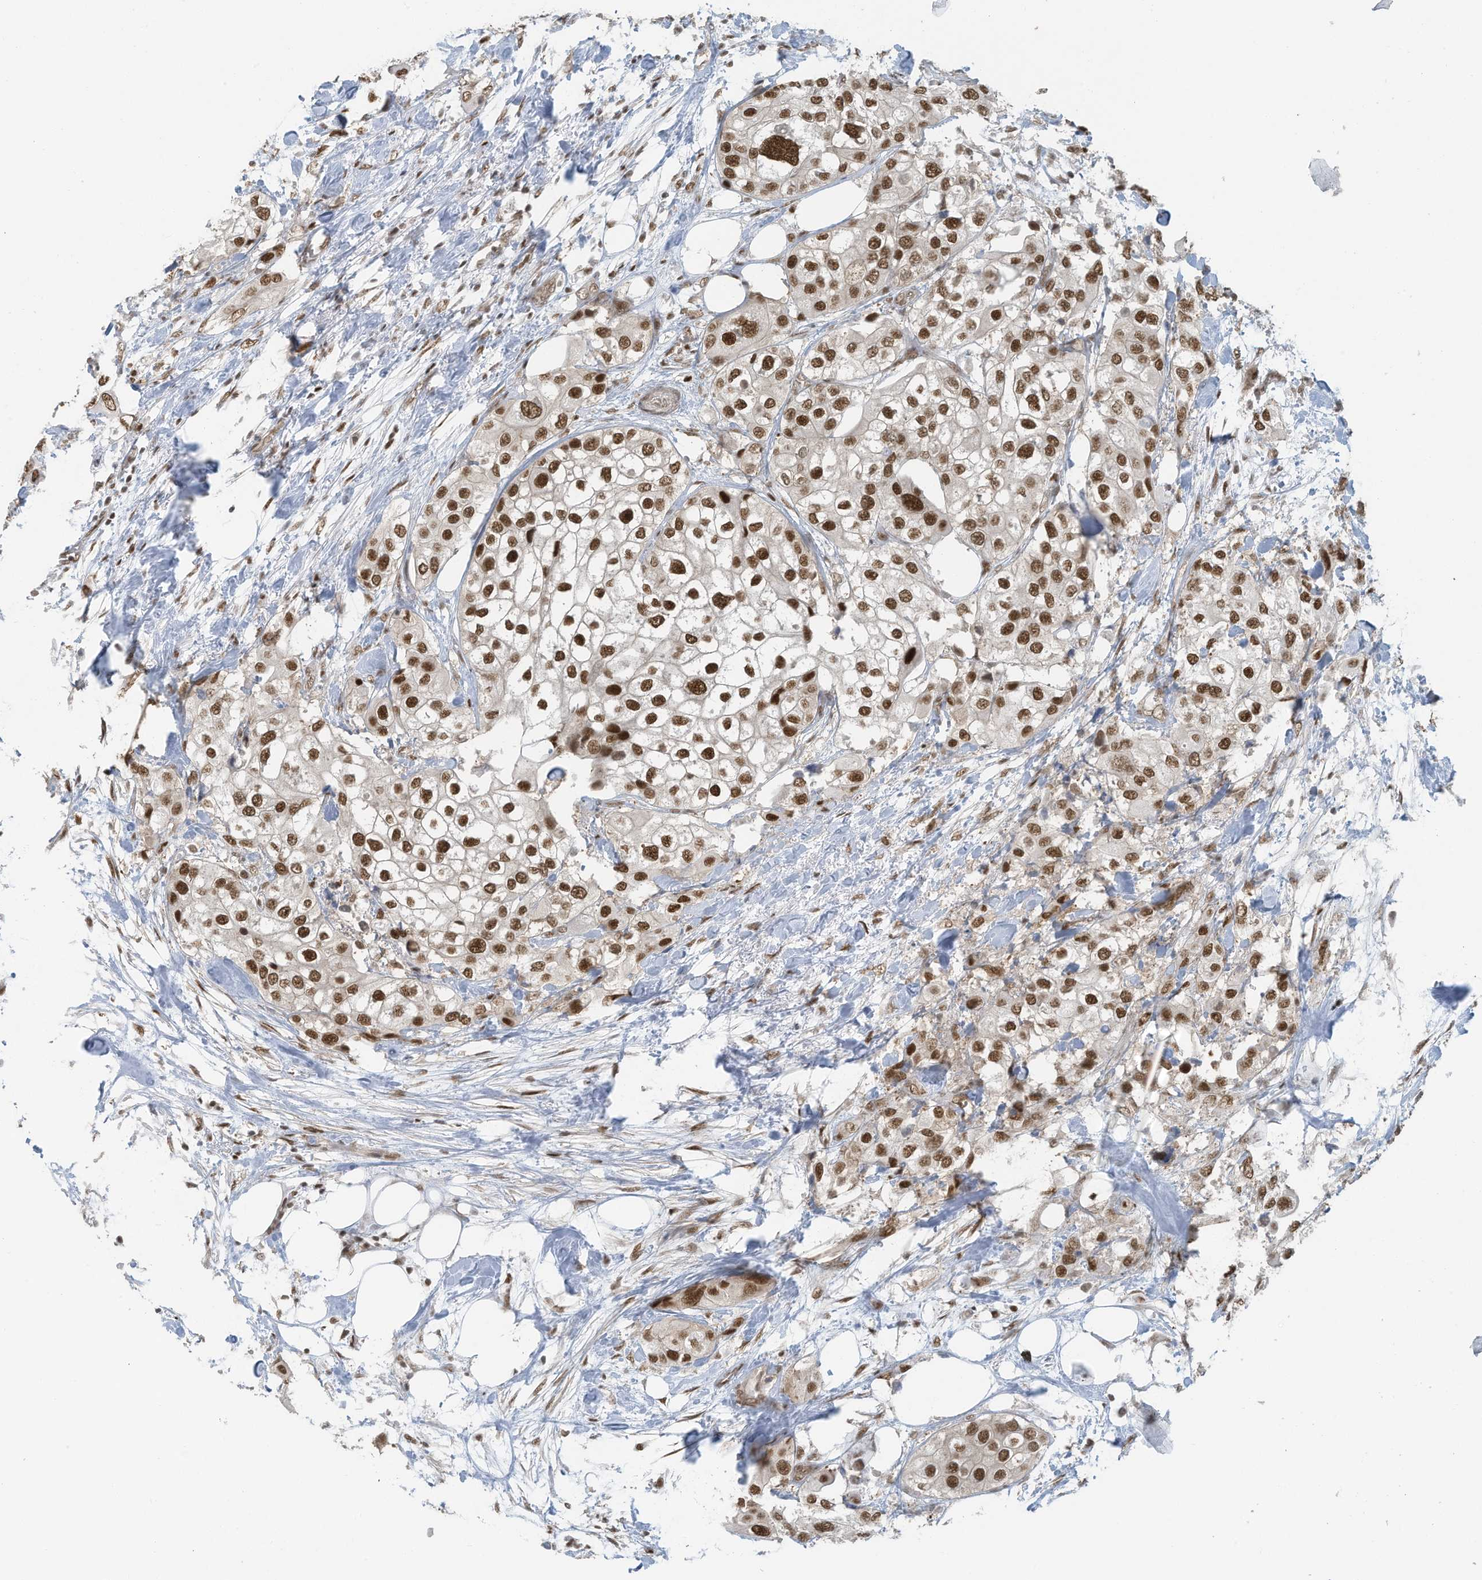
{"staining": {"intensity": "strong", "quantity": ">75%", "location": "nuclear"}, "tissue": "urothelial cancer", "cell_type": "Tumor cells", "image_type": "cancer", "snomed": [{"axis": "morphology", "description": "Urothelial carcinoma, High grade"}, {"axis": "topography", "description": "Urinary bladder"}], "caption": "Urothelial carcinoma (high-grade) stained for a protein (brown) demonstrates strong nuclear positive staining in about >75% of tumor cells.", "gene": "DBR1", "patient": {"sex": "male", "age": 64}}